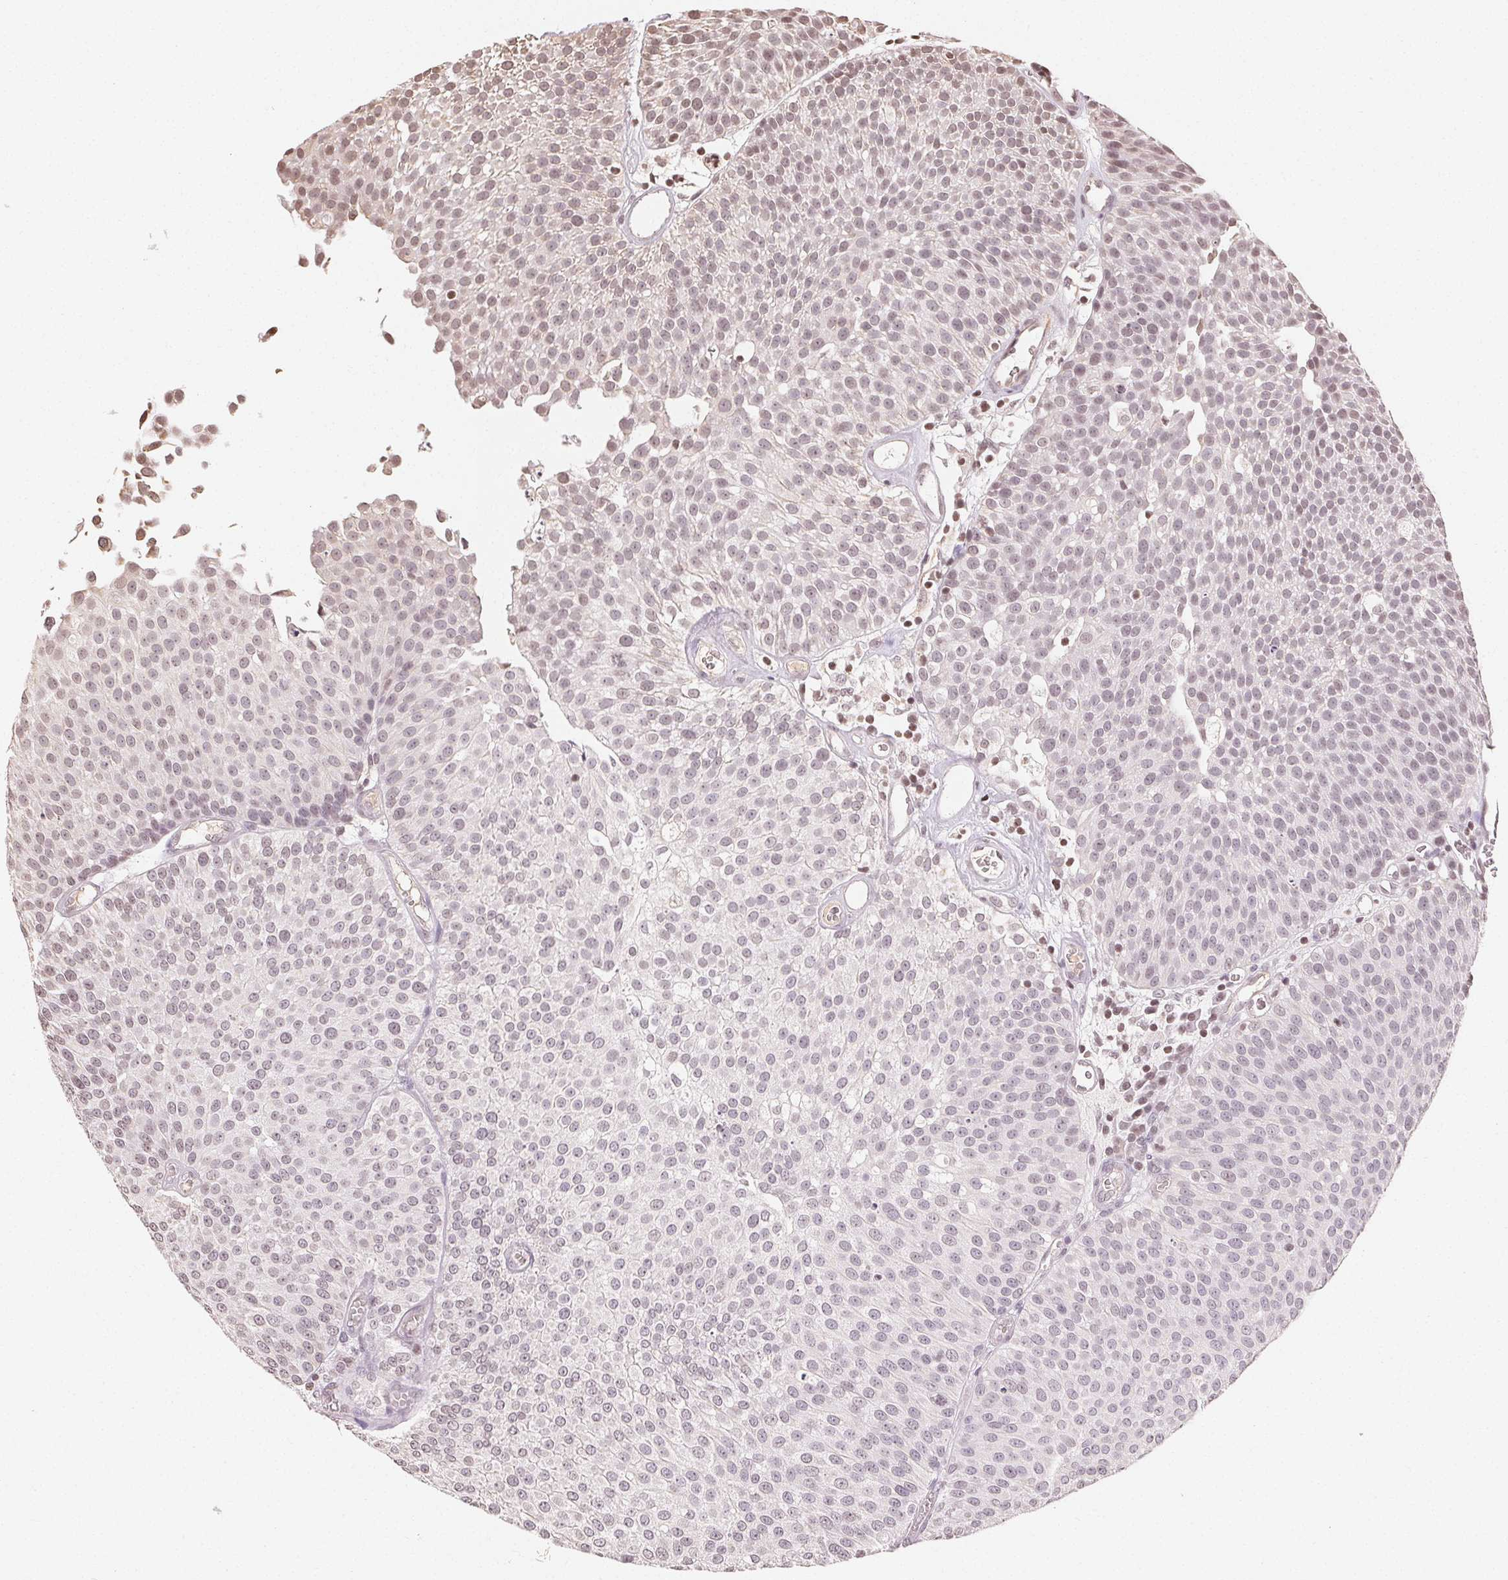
{"staining": {"intensity": "weak", "quantity": "25%-75%", "location": "nuclear"}, "tissue": "urothelial cancer", "cell_type": "Tumor cells", "image_type": "cancer", "snomed": [{"axis": "morphology", "description": "Urothelial carcinoma, Low grade"}, {"axis": "topography", "description": "Urinary bladder"}], "caption": "The immunohistochemical stain shows weak nuclear expression in tumor cells of urothelial carcinoma (low-grade) tissue.", "gene": "TBP", "patient": {"sex": "female", "age": 79}}